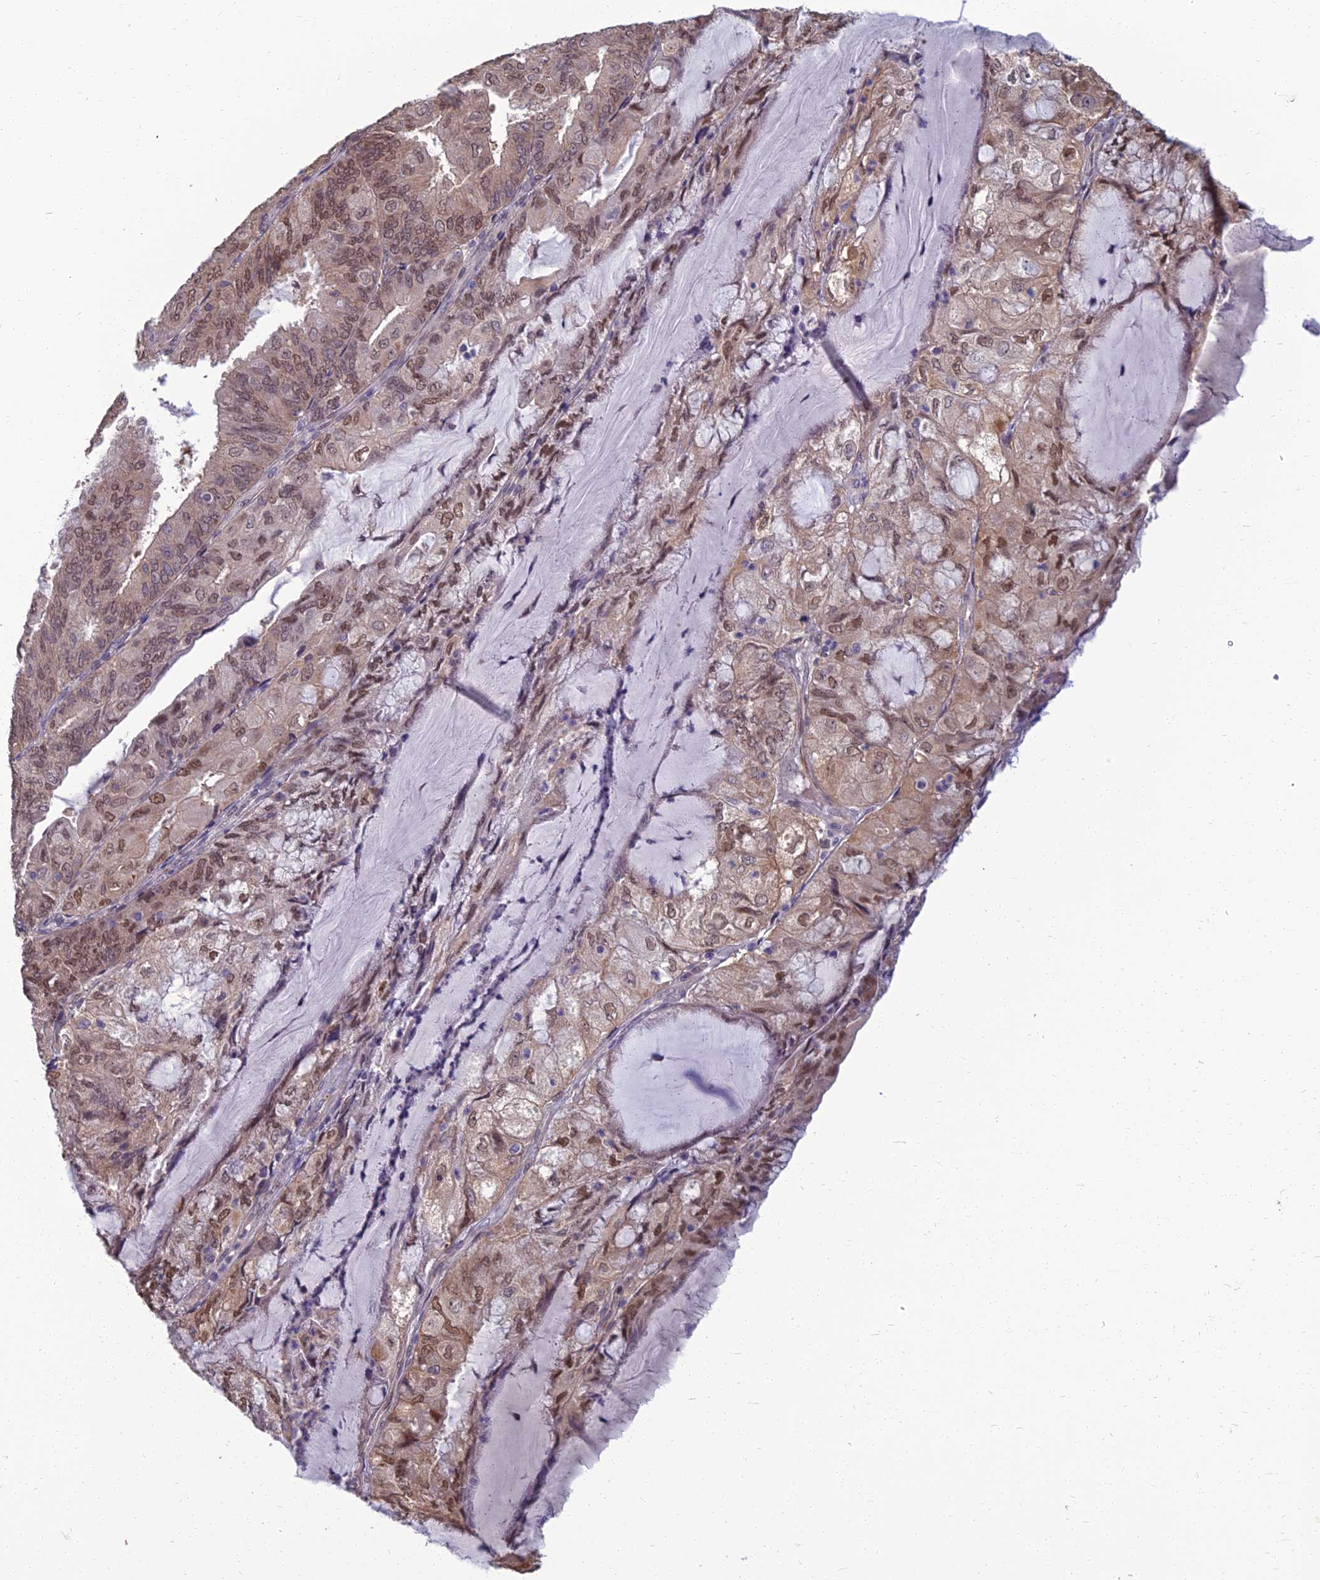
{"staining": {"intensity": "moderate", "quantity": ">75%", "location": "nuclear"}, "tissue": "endometrial cancer", "cell_type": "Tumor cells", "image_type": "cancer", "snomed": [{"axis": "morphology", "description": "Adenocarcinoma, NOS"}, {"axis": "topography", "description": "Endometrium"}], "caption": "Endometrial cancer (adenocarcinoma) tissue displays moderate nuclear expression in about >75% of tumor cells, visualized by immunohistochemistry. (DAB (3,3'-diaminobenzidine) IHC with brightfield microscopy, high magnification).", "gene": "NR4A3", "patient": {"sex": "female", "age": 81}}